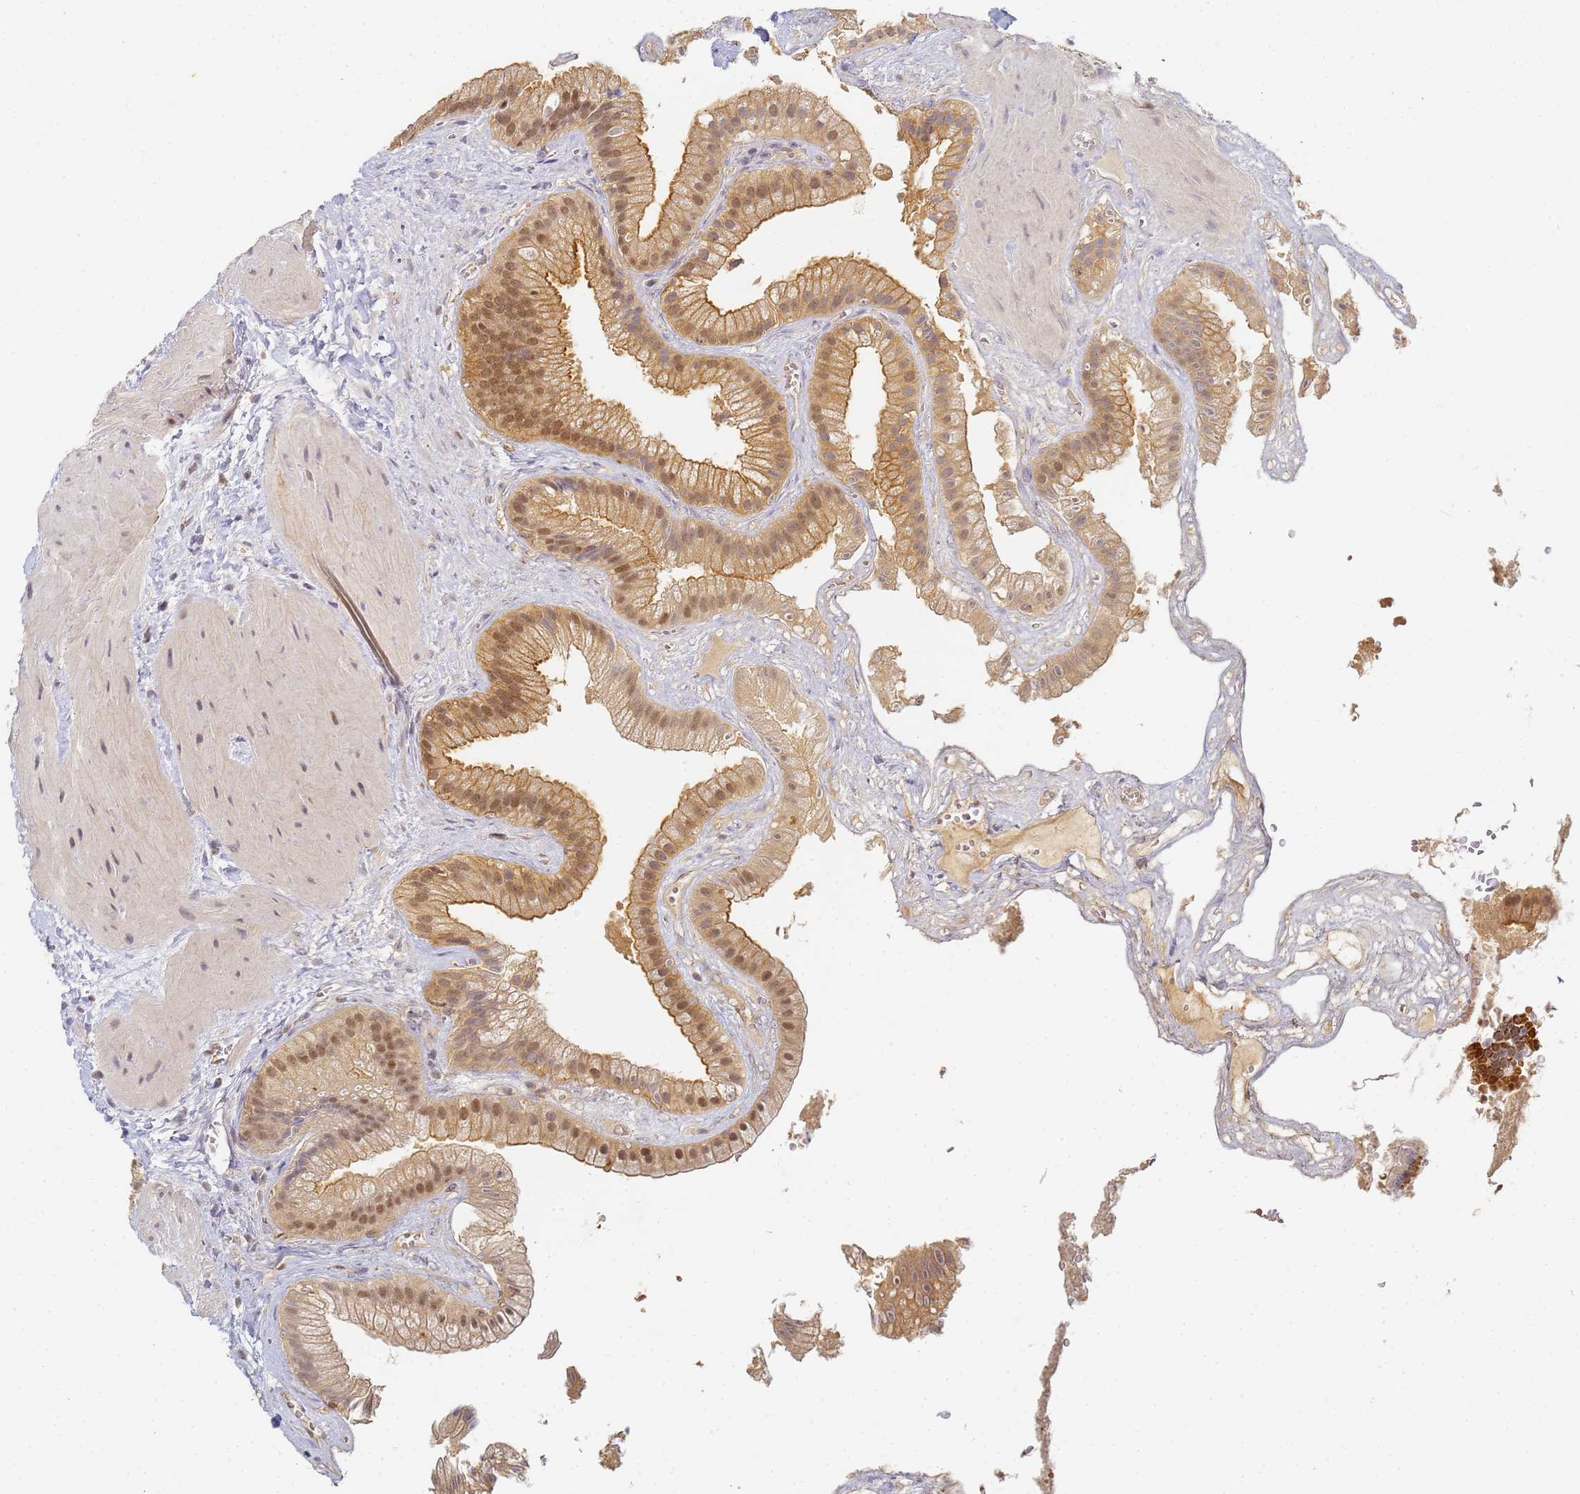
{"staining": {"intensity": "moderate", "quantity": ">75%", "location": "cytoplasmic/membranous,nuclear"}, "tissue": "gallbladder", "cell_type": "Glandular cells", "image_type": "normal", "snomed": [{"axis": "morphology", "description": "Normal tissue, NOS"}, {"axis": "topography", "description": "Gallbladder"}], "caption": "Glandular cells exhibit medium levels of moderate cytoplasmic/membranous,nuclear expression in about >75% of cells in normal gallbladder. The staining was performed using DAB to visualize the protein expression in brown, while the nuclei were stained in blue with hematoxylin (Magnification: 20x).", "gene": "HMCES", "patient": {"sex": "male", "age": 55}}